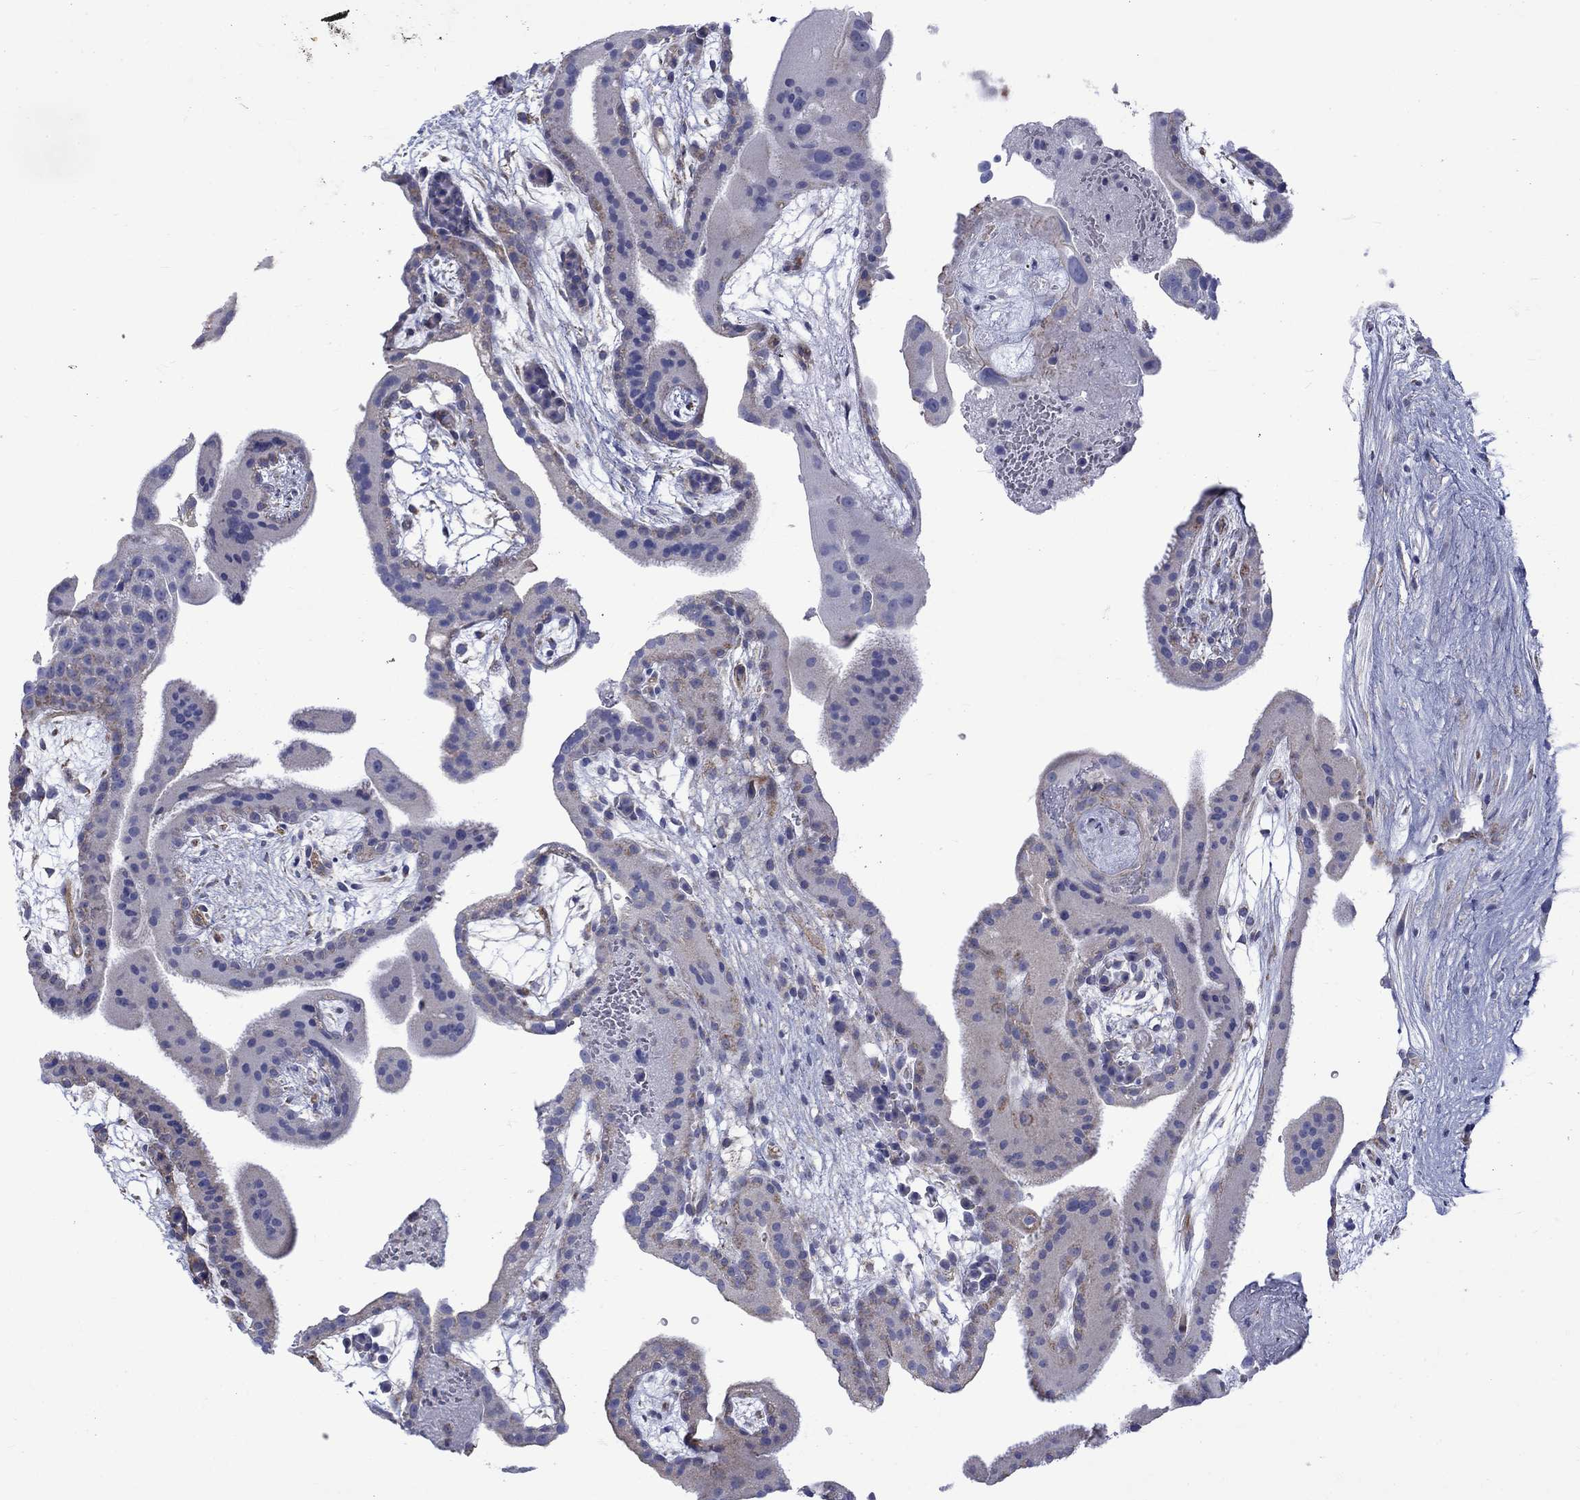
{"staining": {"intensity": "moderate", "quantity": "<25%", "location": "cytoplasmic/membranous"}, "tissue": "placenta", "cell_type": "Trophoblastic cells", "image_type": "normal", "snomed": [{"axis": "morphology", "description": "Normal tissue, NOS"}, {"axis": "topography", "description": "Placenta"}], "caption": "Protein staining of unremarkable placenta displays moderate cytoplasmic/membranous positivity in about <25% of trophoblastic cells. (brown staining indicates protein expression, while blue staining denotes nuclei).", "gene": "CISD1", "patient": {"sex": "female", "age": 19}}